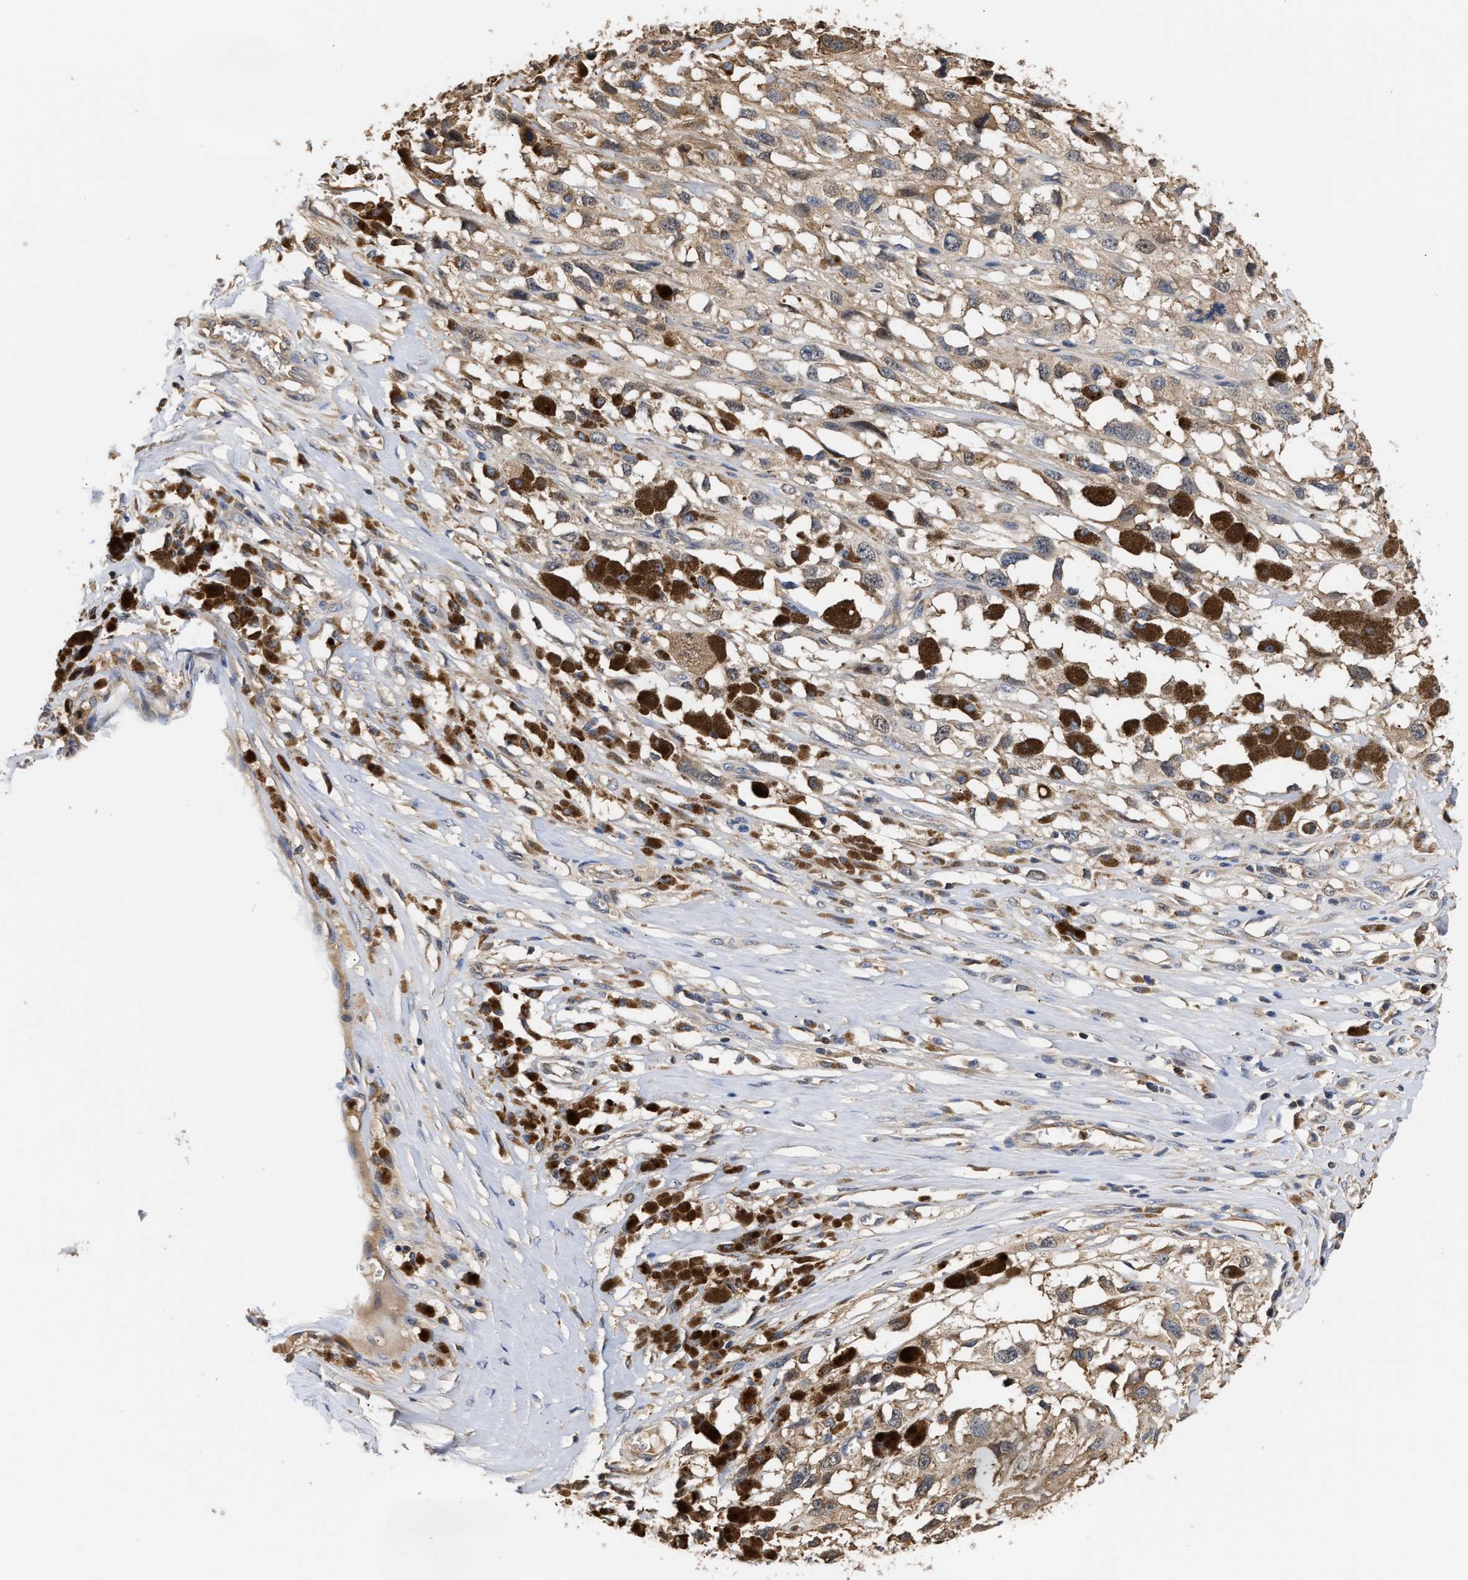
{"staining": {"intensity": "weak", "quantity": "25%-75%", "location": "cytoplasmic/membranous"}, "tissue": "melanoma", "cell_type": "Tumor cells", "image_type": "cancer", "snomed": [{"axis": "morphology", "description": "Malignant melanoma, Metastatic site"}, {"axis": "topography", "description": "Lymph node"}], "caption": "A histopathology image showing weak cytoplasmic/membranous staining in about 25%-75% of tumor cells in melanoma, as visualized by brown immunohistochemical staining.", "gene": "KLHDC1", "patient": {"sex": "male", "age": 59}}